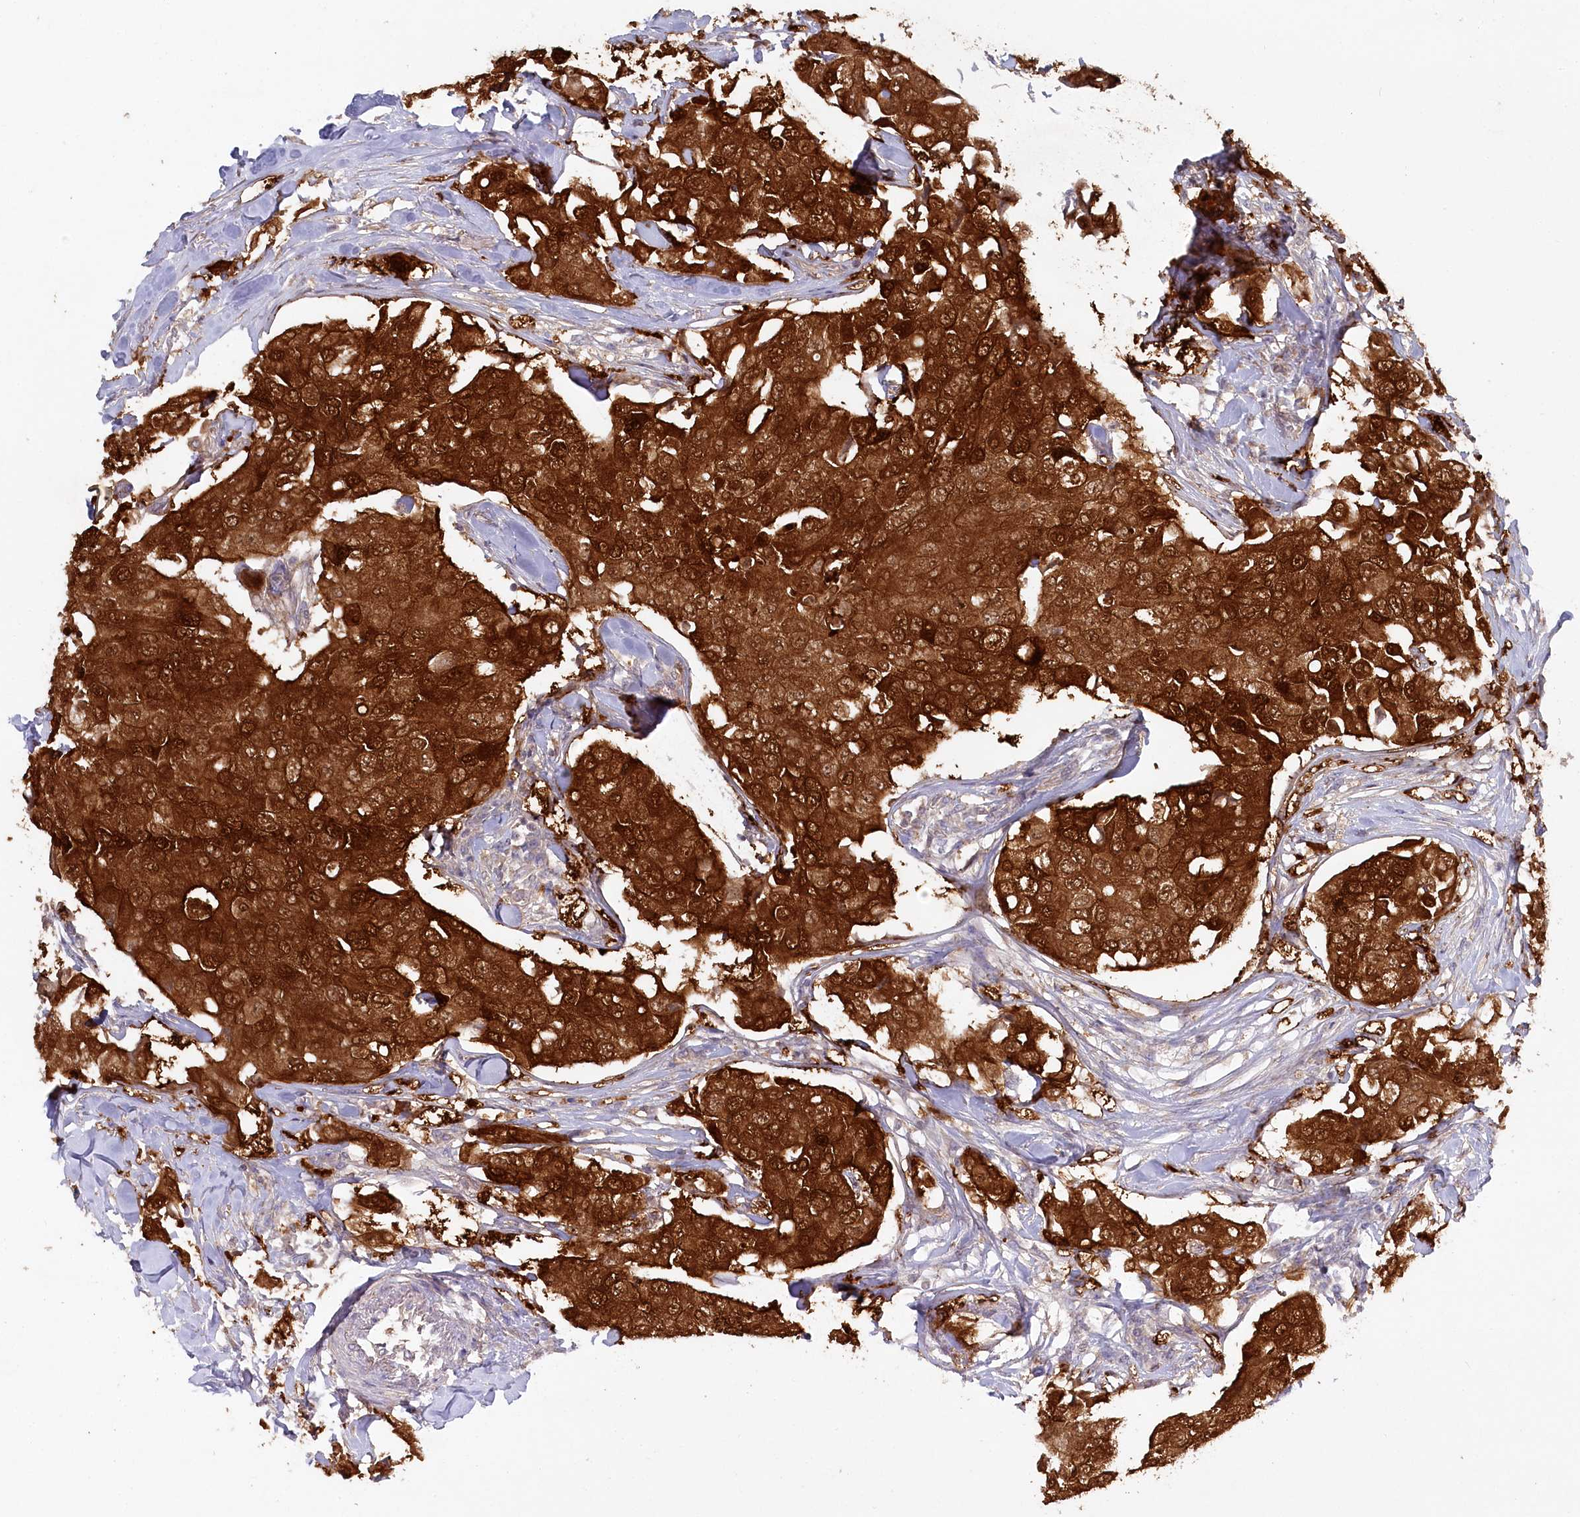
{"staining": {"intensity": "strong", "quantity": ">75%", "location": "cytoplasmic/membranous,nuclear"}, "tissue": "breast cancer", "cell_type": "Tumor cells", "image_type": "cancer", "snomed": [{"axis": "morphology", "description": "Duct carcinoma"}, {"axis": "topography", "description": "Breast"}], "caption": "Immunohistochemical staining of breast cancer (infiltrating ductal carcinoma) shows high levels of strong cytoplasmic/membranous and nuclear protein staining in approximately >75% of tumor cells.", "gene": "AAMDC", "patient": {"sex": "female", "age": 80}}